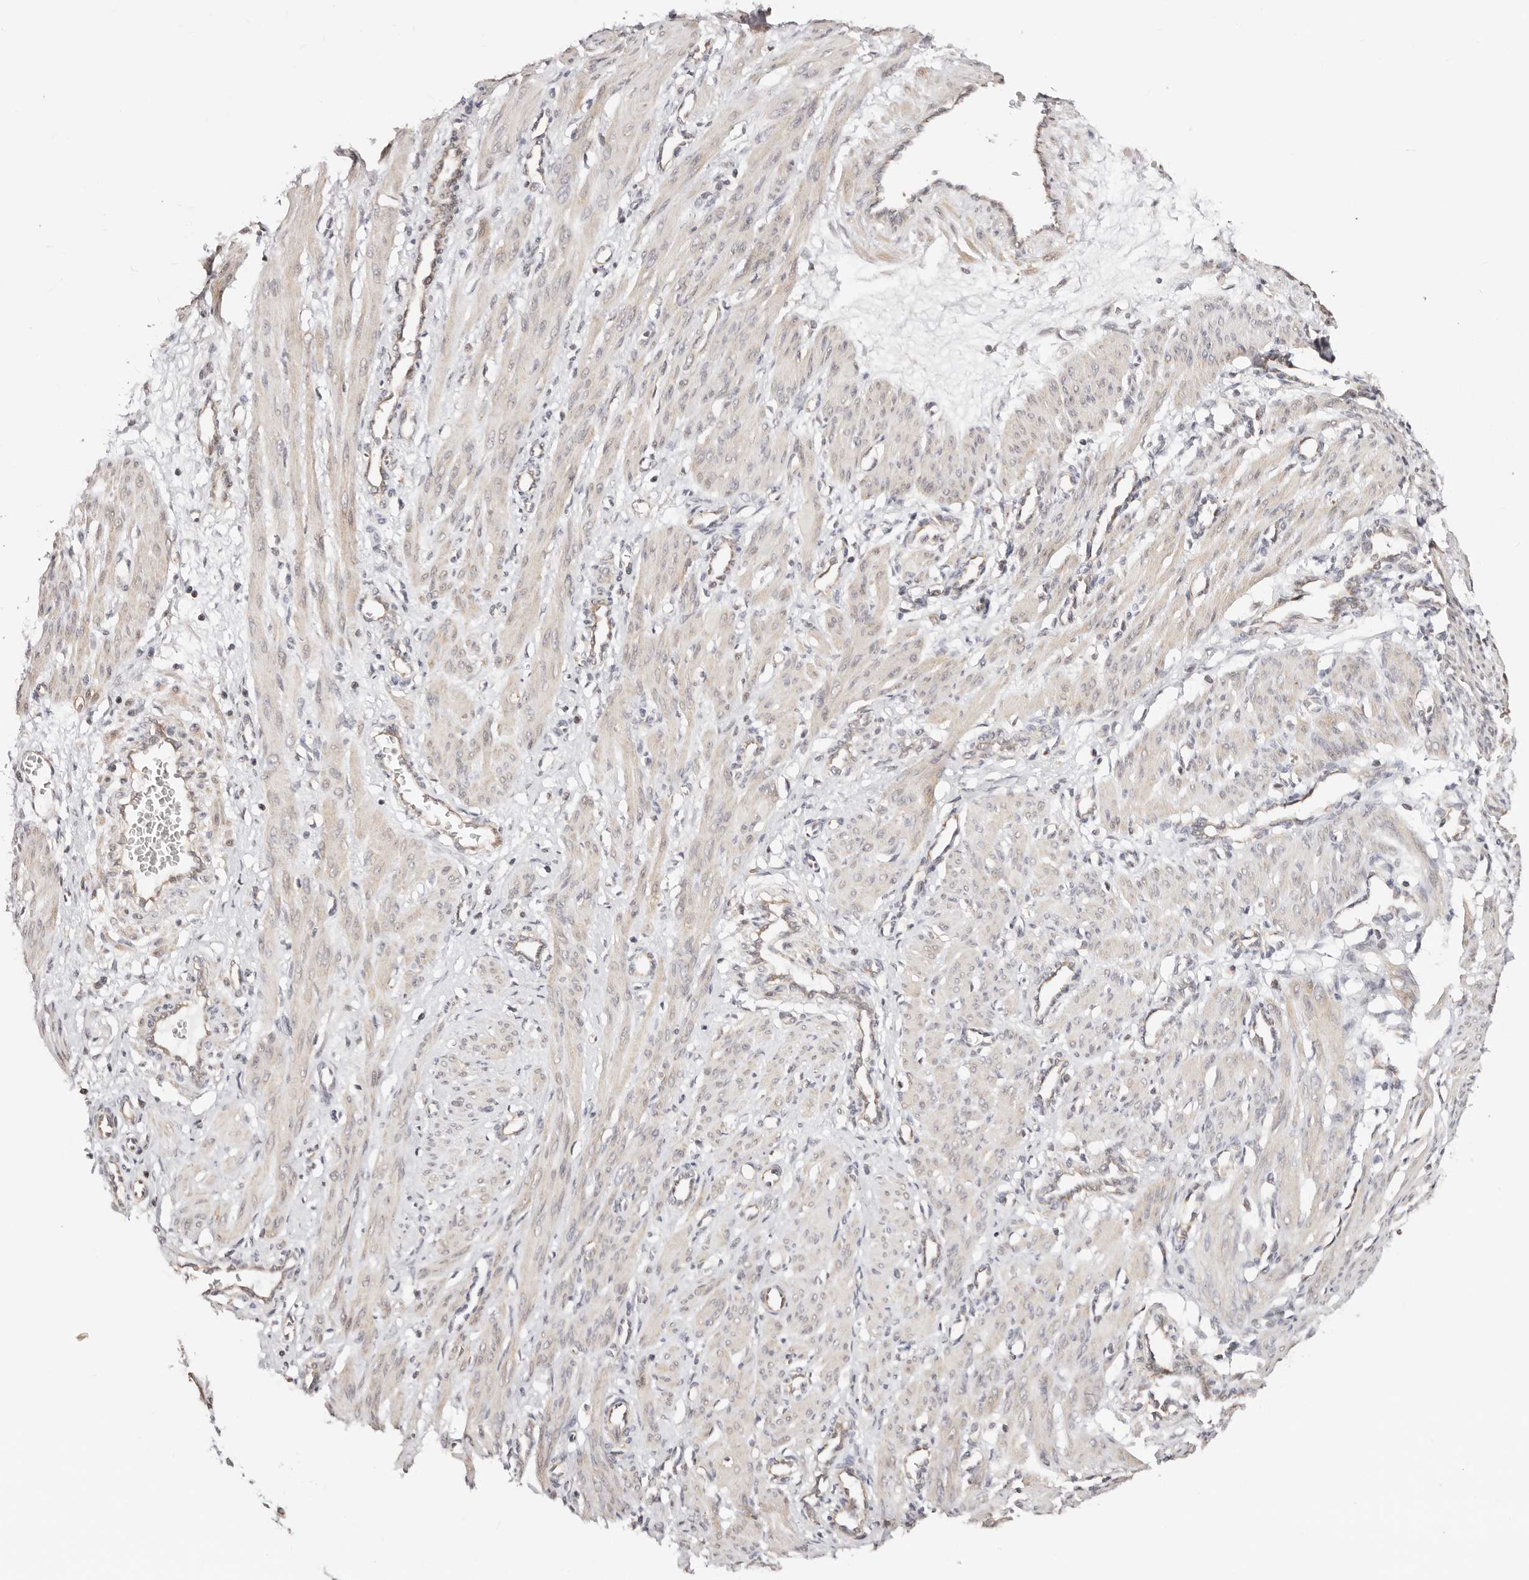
{"staining": {"intensity": "weak", "quantity": "<25%", "location": "cytoplasmic/membranous"}, "tissue": "smooth muscle", "cell_type": "Smooth muscle cells", "image_type": "normal", "snomed": [{"axis": "morphology", "description": "Normal tissue, NOS"}, {"axis": "topography", "description": "Endometrium"}], "caption": "Protein analysis of unremarkable smooth muscle displays no significant expression in smooth muscle cells. (IHC, brightfield microscopy, high magnification).", "gene": "CTNNBL1", "patient": {"sex": "female", "age": 33}}